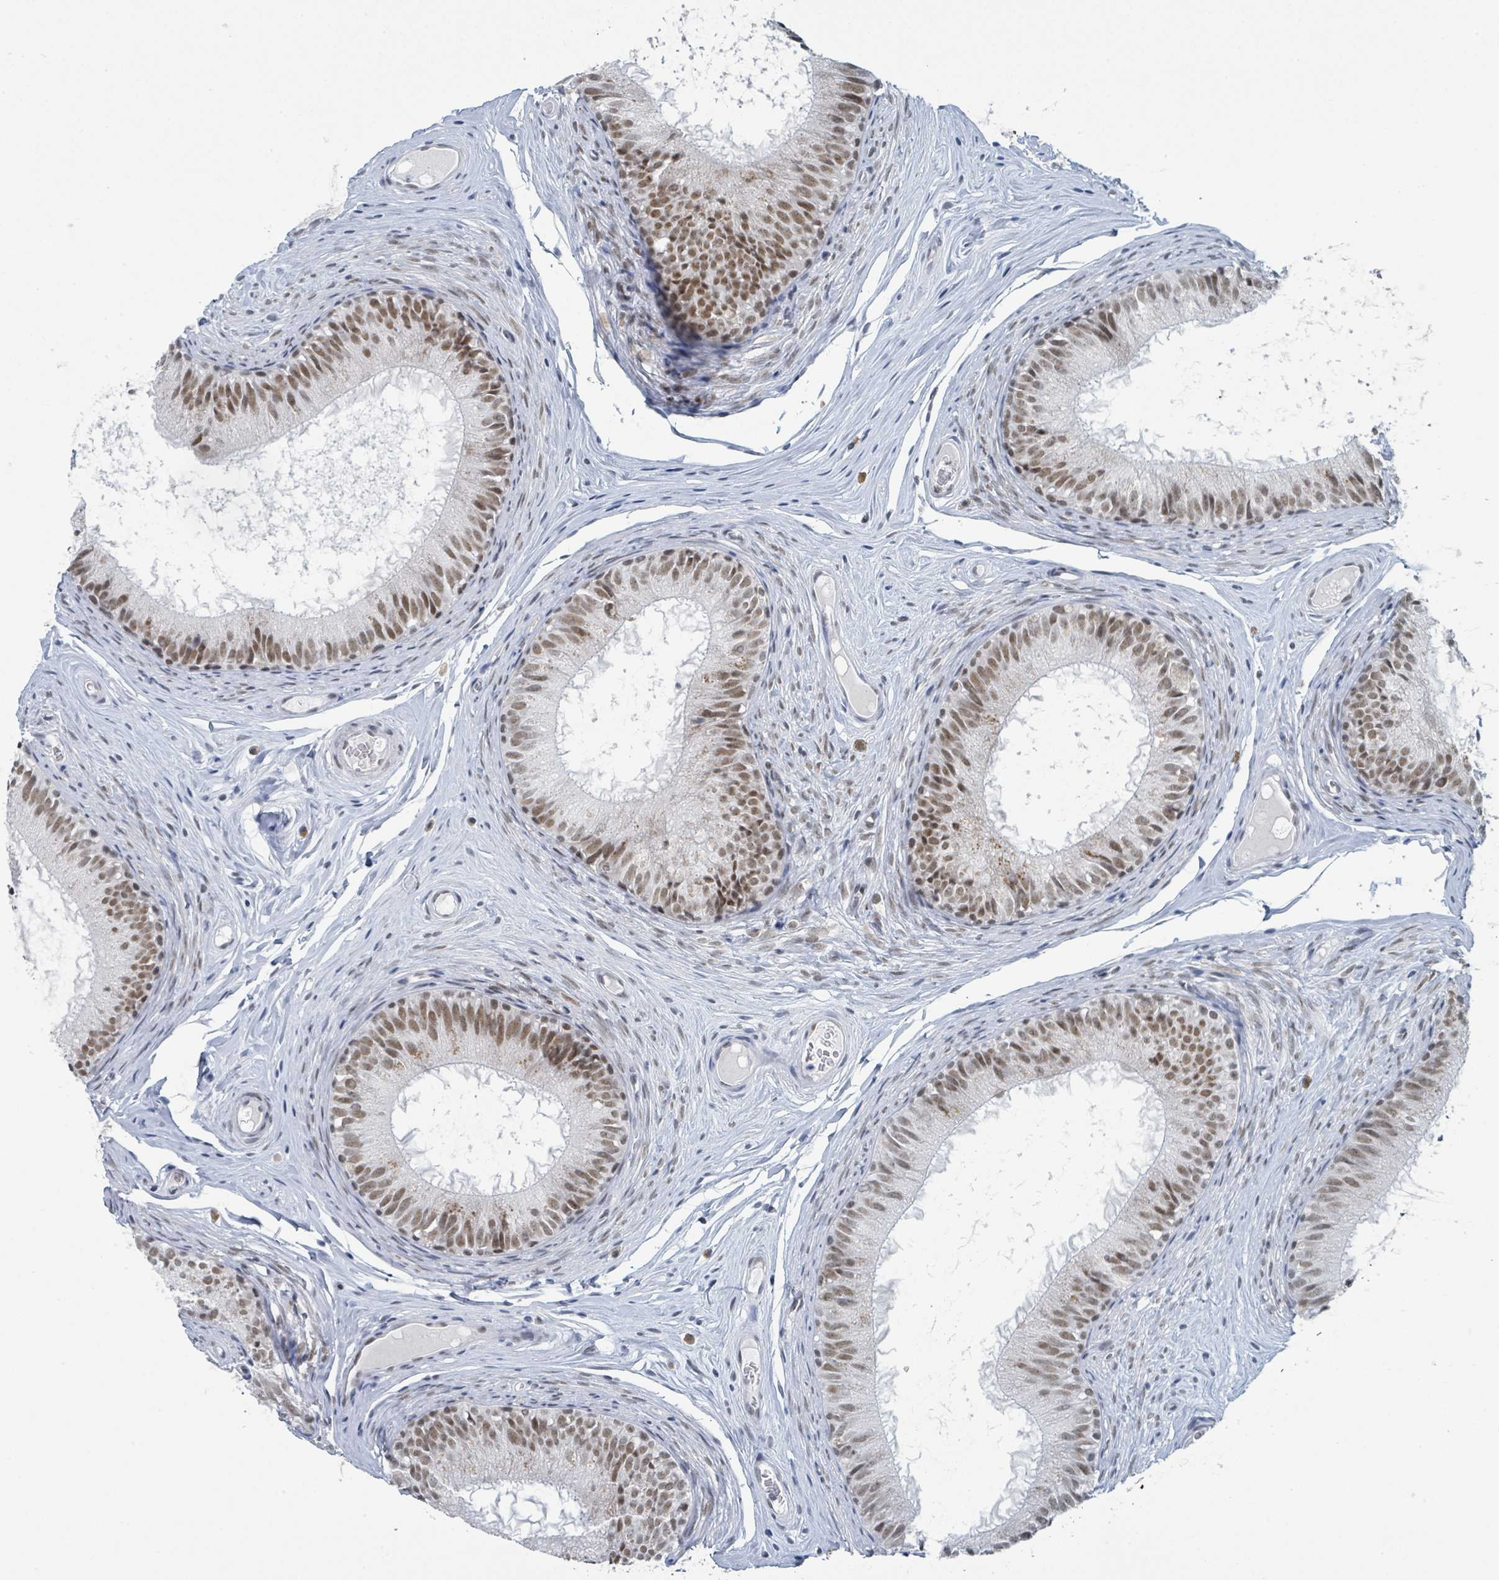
{"staining": {"intensity": "moderate", "quantity": ">75%", "location": "nuclear"}, "tissue": "epididymis", "cell_type": "Glandular cells", "image_type": "normal", "snomed": [{"axis": "morphology", "description": "Normal tissue, NOS"}, {"axis": "topography", "description": "Epididymis"}], "caption": "Glandular cells reveal medium levels of moderate nuclear positivity in about >75% of cells in unremarkable human epididymis.", "gene": "EHMT2", "patient": {"sex": "male", "age": 25}}